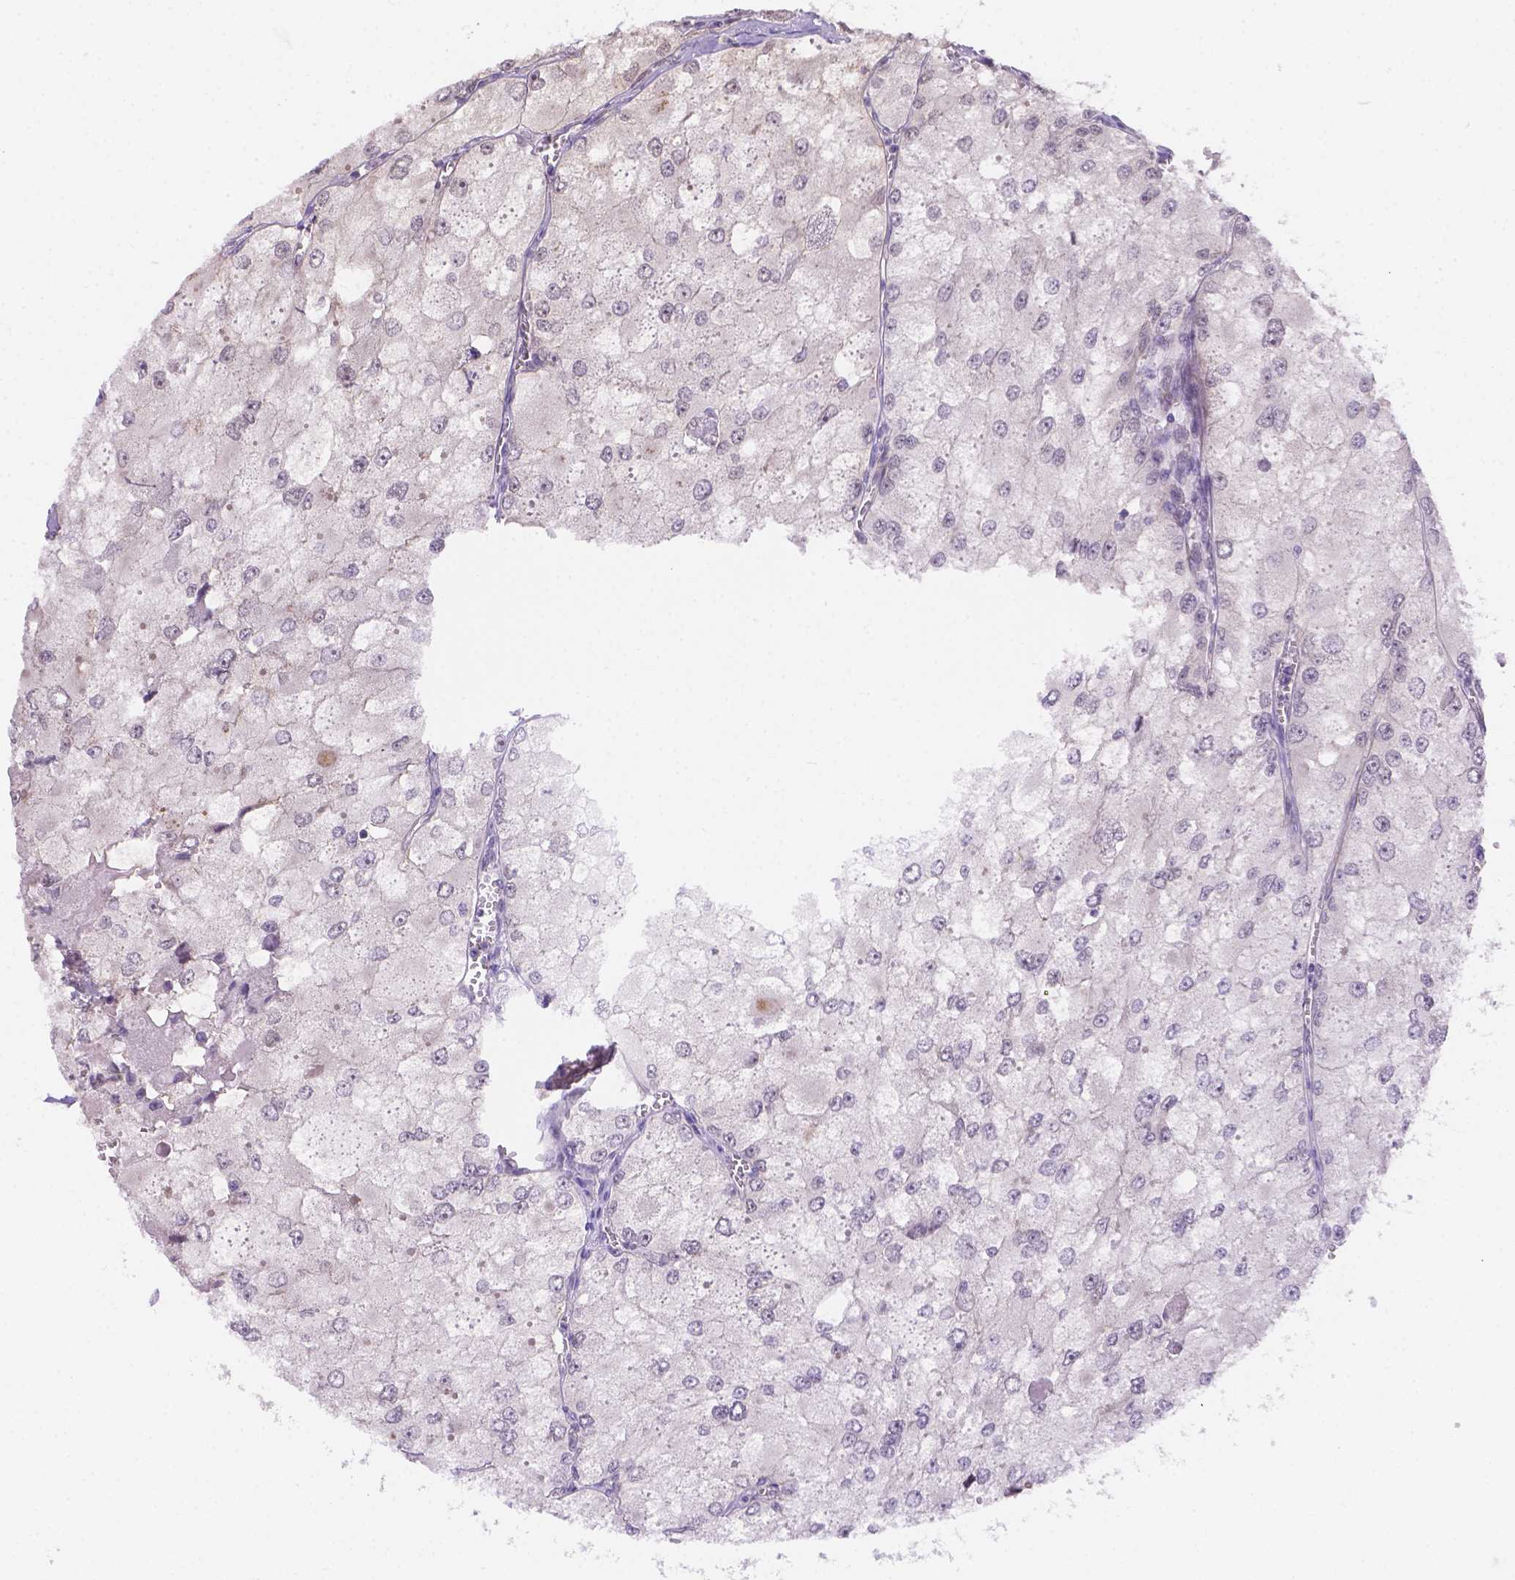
{"staining": {"intensity": "negative", "quantity": "none", "location": "none"}, "tissue": "renal cancer", "cell_type": "Tumor cells", "image_type": "cancer", "snomed": [{"axis": "morphology", "description": "Adenocarcinoma, NOS"}, {"axis": "topography", "description": "Kidney"}], "caption": "Immunohistochemical staining of human renal adenocarcinoma exhibits no significant positivity in tumor cells.", "gene": "NXPE2", "patient": {"sex": "female", "age": 70}}